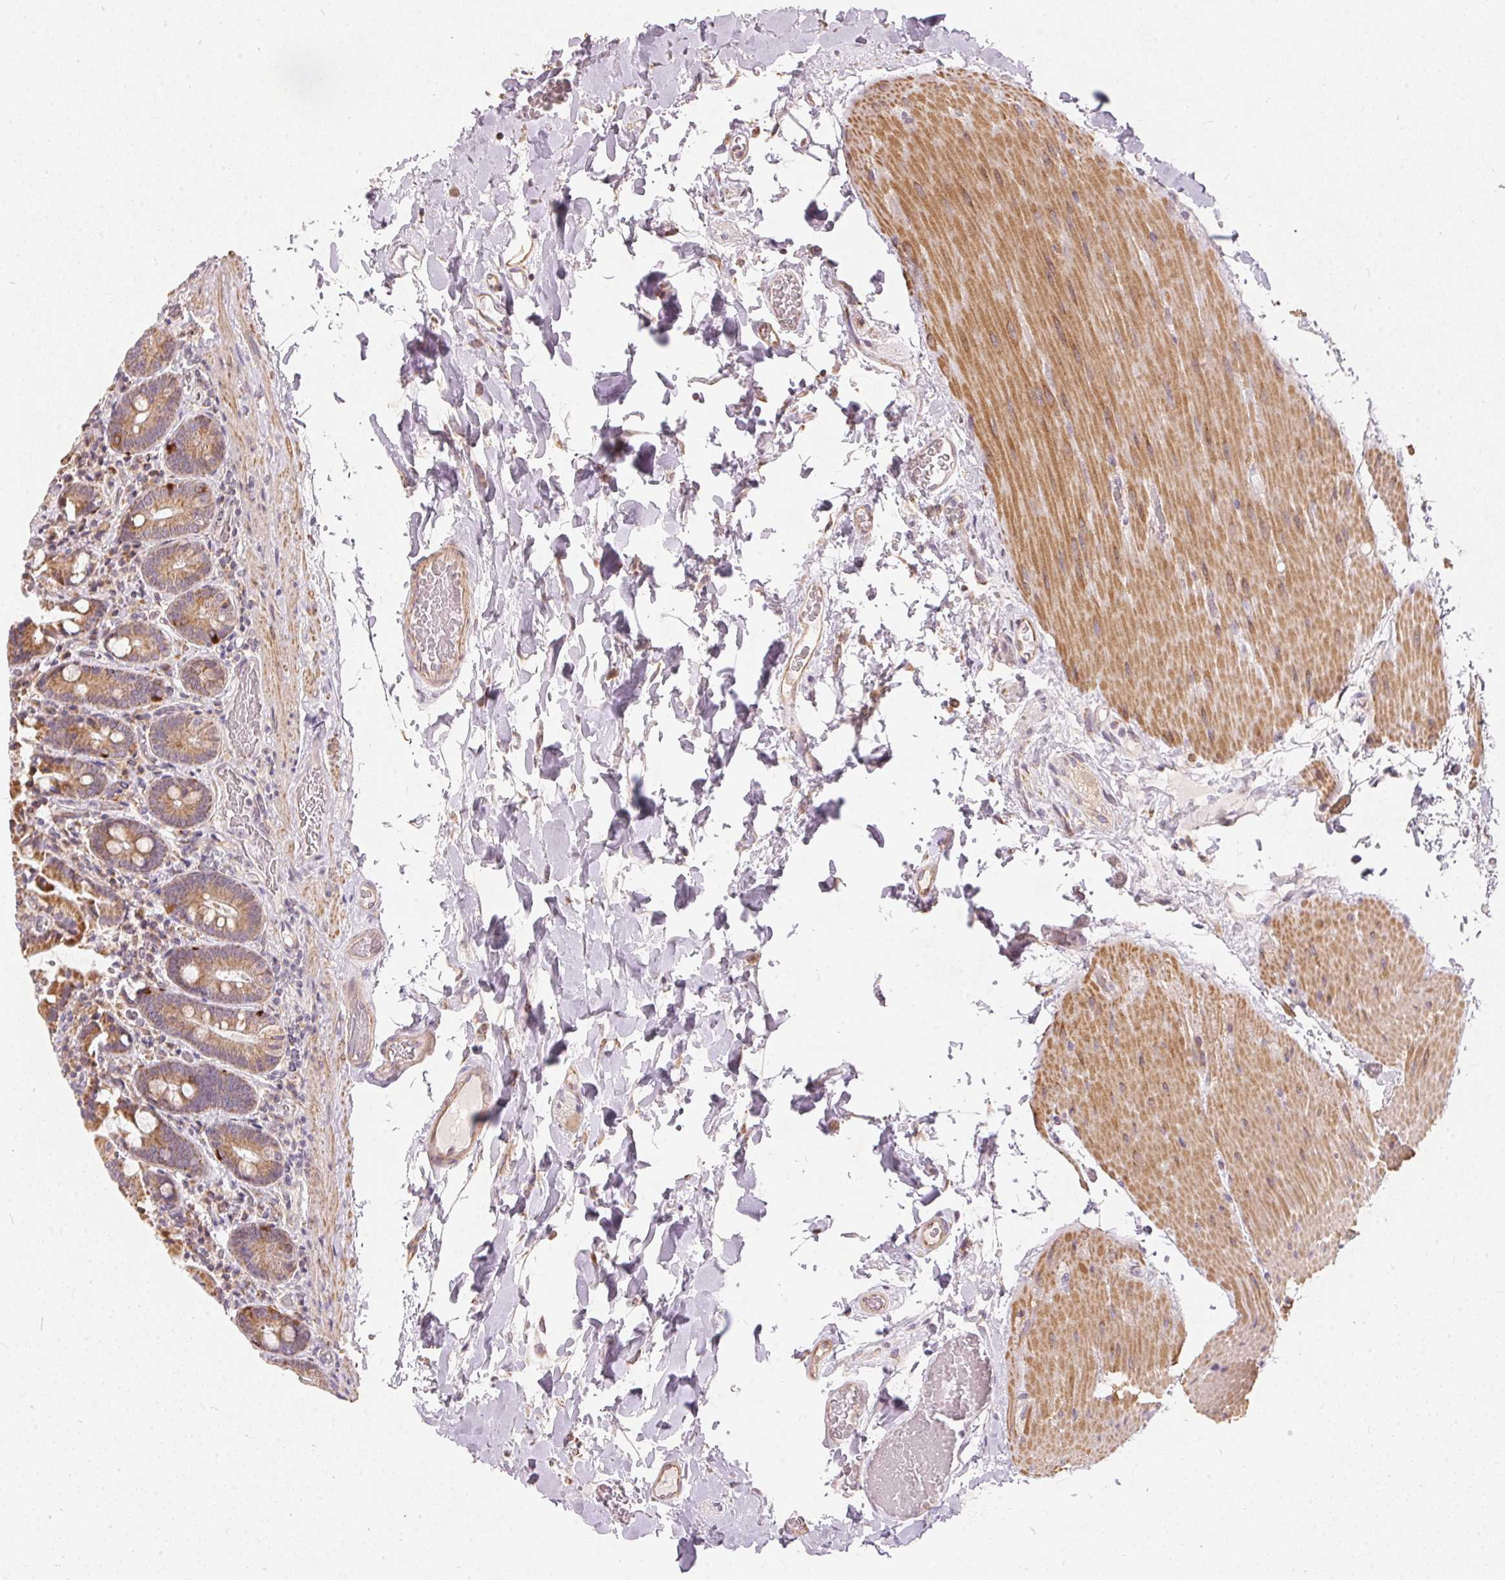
{"staining": {"intensity": "moderate", "quantity": ">75%", "location": "cytoplasmic/membranous"}, "tissue": "duodenum", "cell_type": "Glandular cells", "image_type": "normal", "snomed": [{"axis": "morphology", "description": "Normal tissue, NOS"}, {"axis": "topography", "description": "Duodenum"}], "caption": "Brown immunohistochemical staining in normal duodenum displays moderate cytoplasmic/membranous positivity in approximately >75% of glandular cells.", "gene": "VWA5B2", "patient": {"sex": "female", "age": 62}}